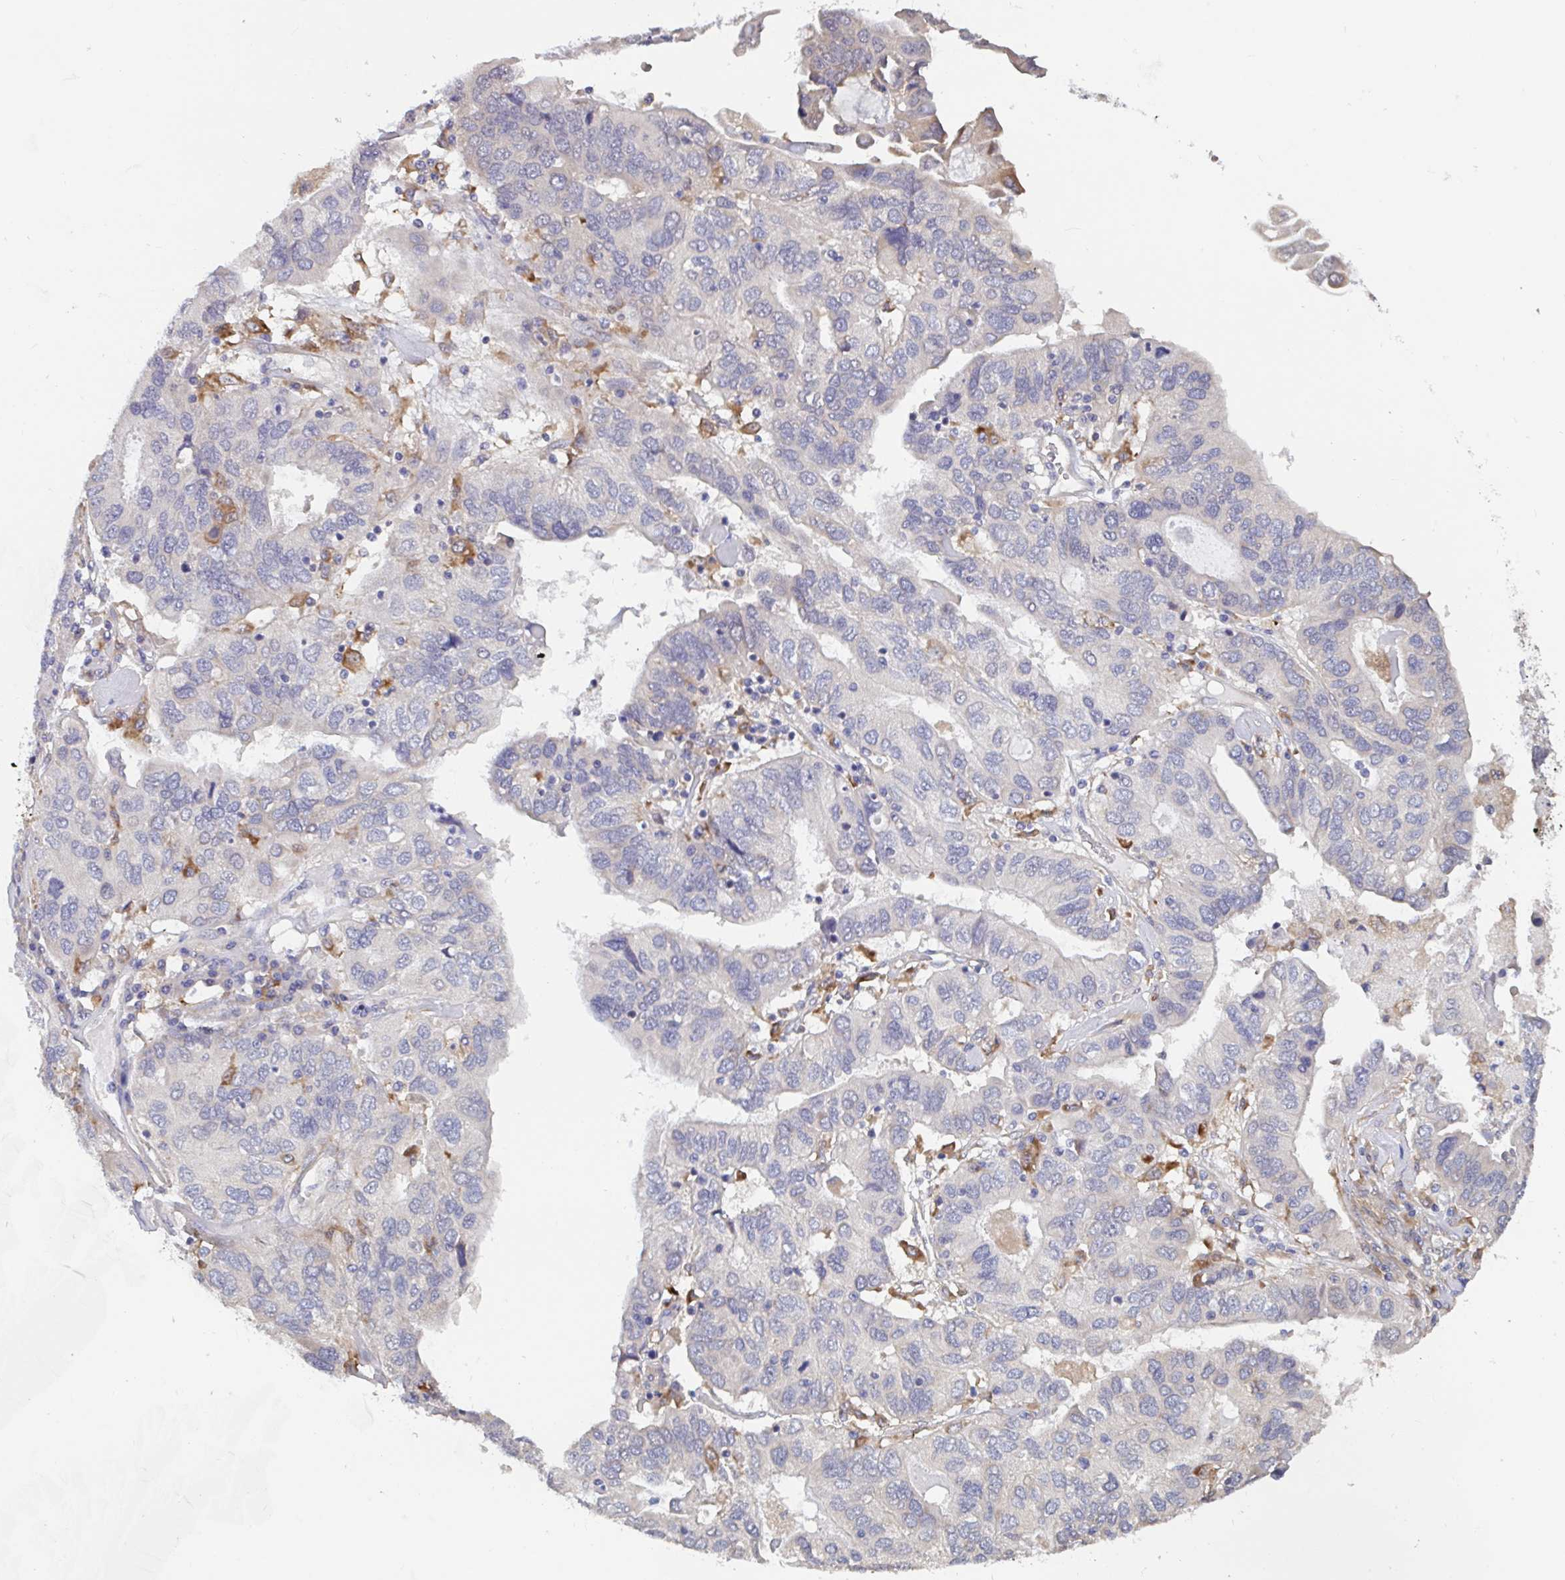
{"staining": {"intensity": "negative", "quantity": "none", "location": "none"}, "tissue": "ovarian cancer", "cell_type": "Tumor cells", "image_type": "cancer", "snomed": [{"axis": "morphology", "description": "Cystadenocarcinoma, serous, NOS"}, {"axis": "topography", "description": "Ovary"}], "caption": "Immunohistochemical staining of ovarian serous cystadenocarcinoma displays no significant staining in tumor cells.", "gene": "SNX8", "patient": {"sex": "female", "age": 79}}